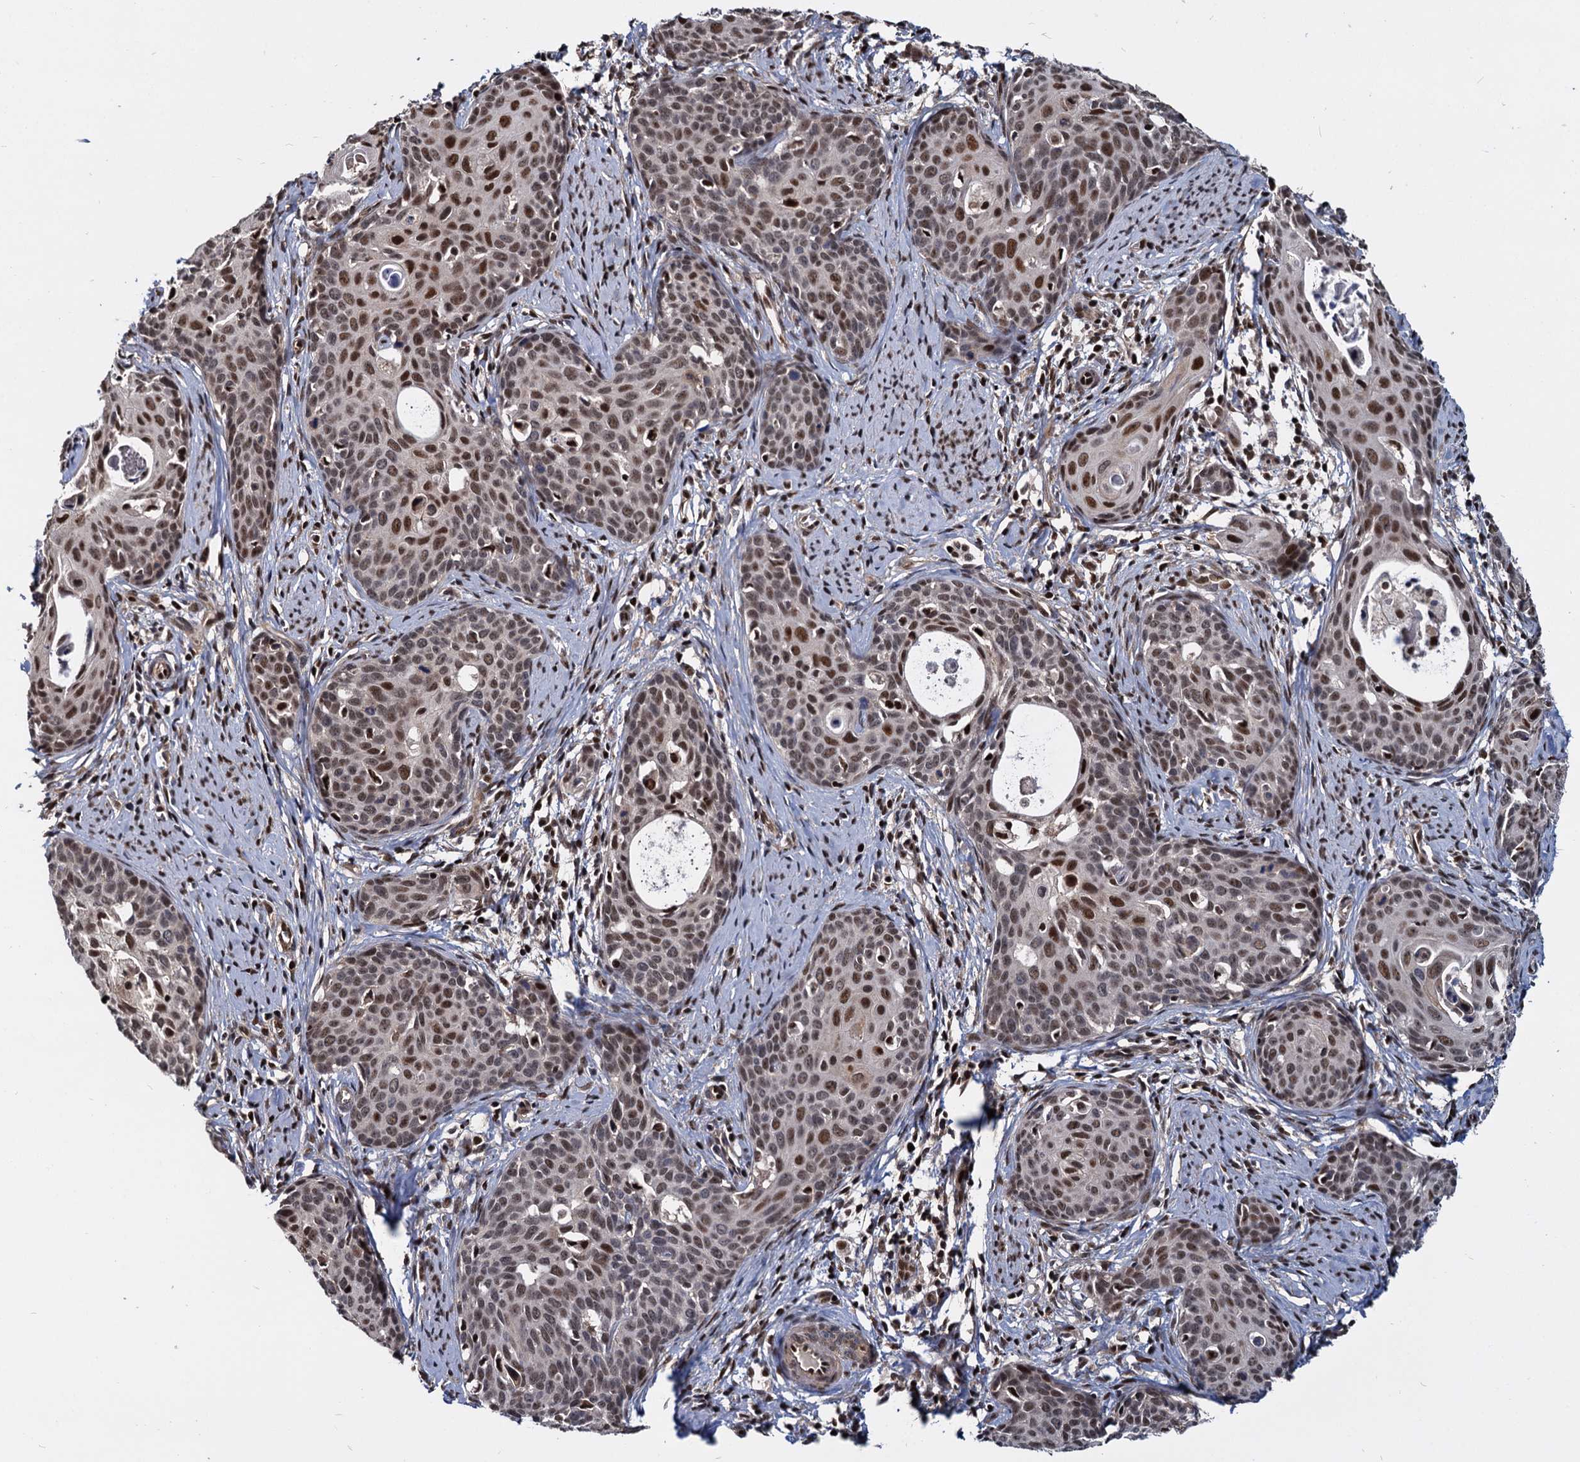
{"staining": {"intensity": "moderate", "quantity": ">75%", "location": "nuclear"}, "tissue": "cervical cancer", "cell_type": "Tumor cells", "image_type": "cancer", "snomed": [{"axis": "morphology", "description": "Squamous cell carcinoma, NOS"}, {"axis": "topography", "description": "Cervix"}], "caption": "The photomicrograph exhibits a brown stain indicating the presence of a protein in the nuclear of tumor cells in squamous cell carcinoma (cervical). (IHC, brightfield microscopy, high magnification).", "gene": "UBLCP1", "patient": {"sex": "female", "age": 52}}